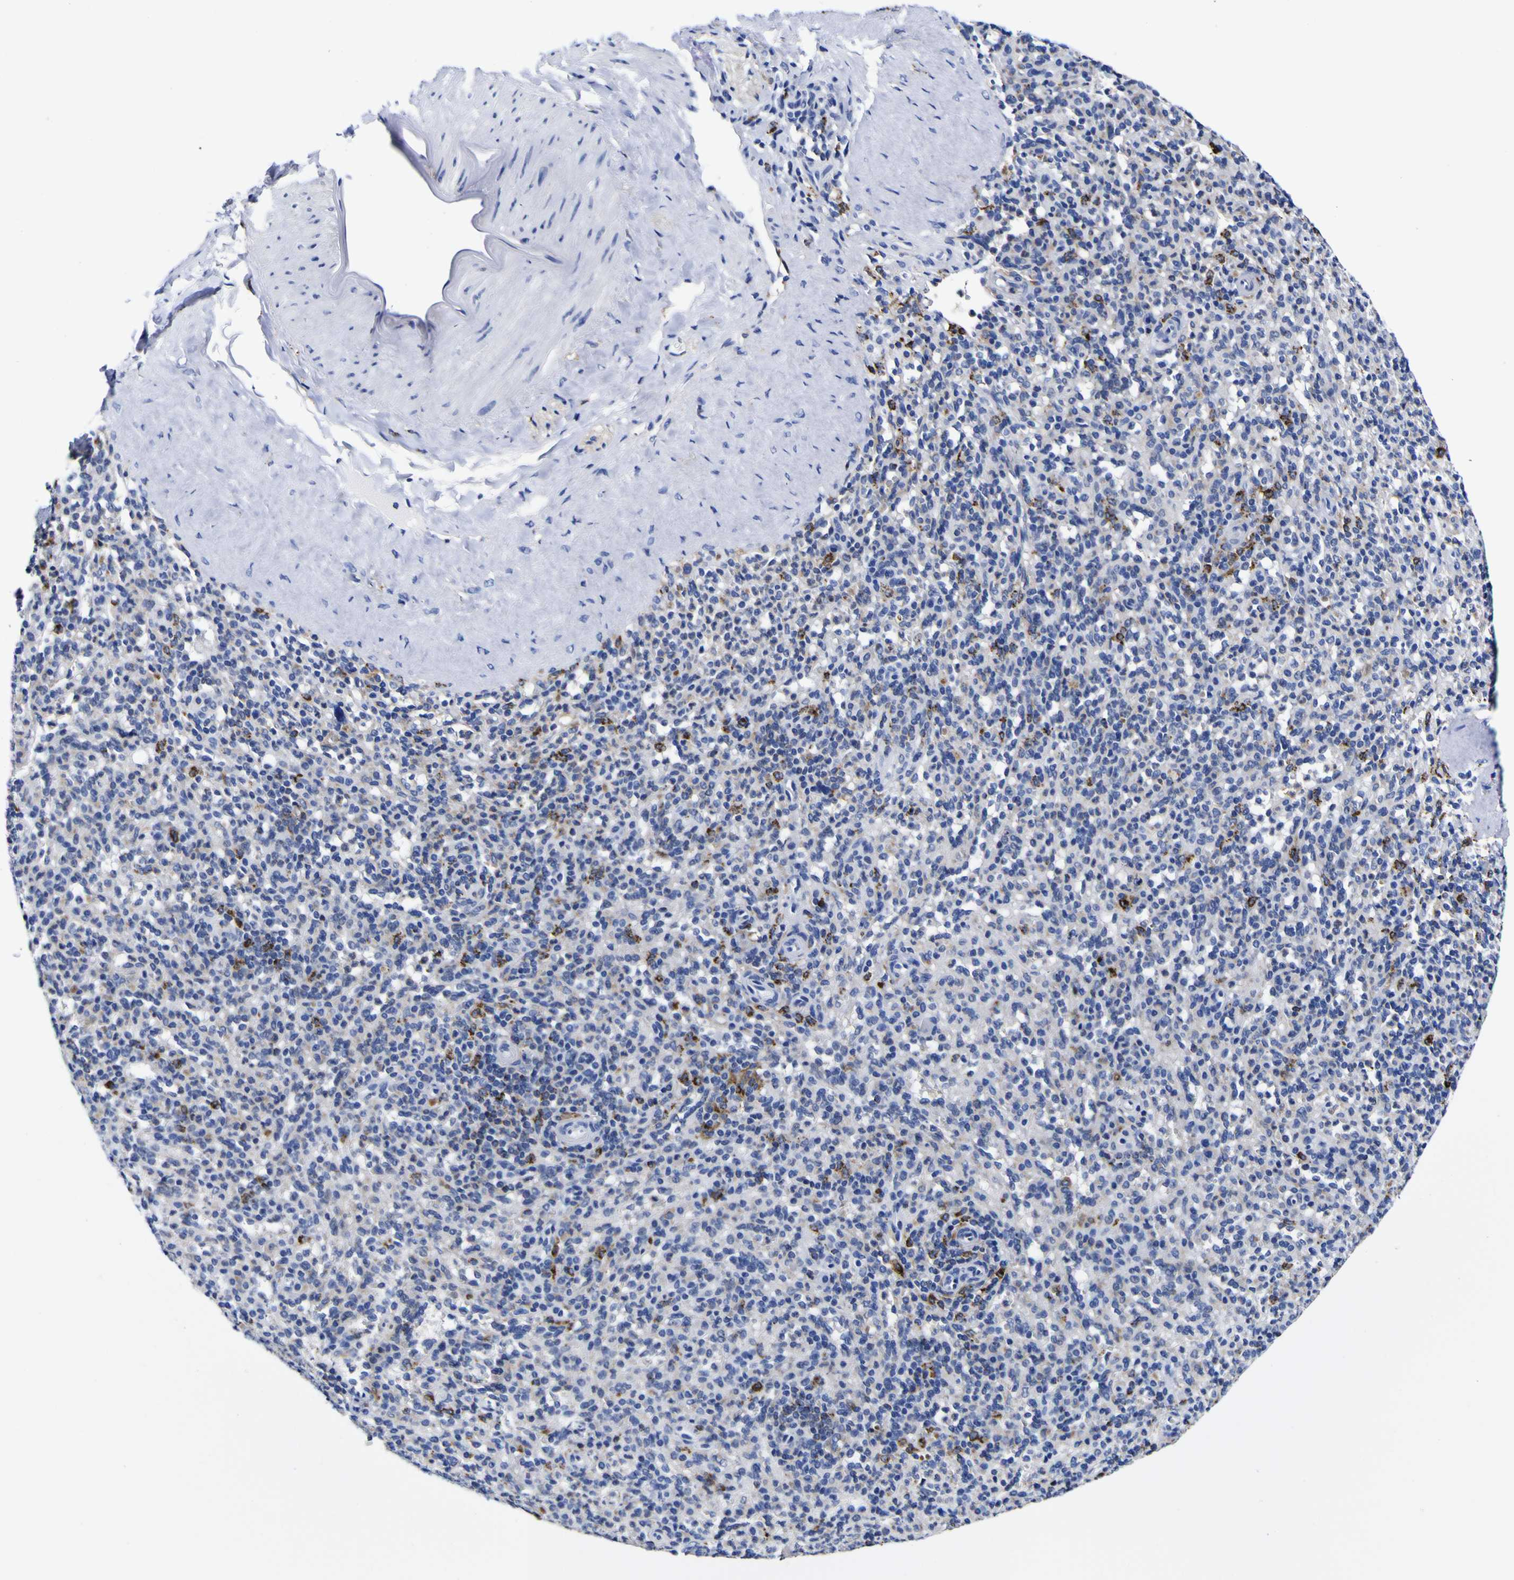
{"staining": {"intensity": "moderate", "quantity": "25%-75%", "location": "cytoplasmic/membranous"}, "tissue": "spleen", "cell_type": "Cells in red pulp", "image_type": "normal", "snomed": [{"axis": "morphology", "description": "Normal tissue, NOS"}, {"axis": "topography", "description": "Spleen"}], "caption": "A brown stain highlights moderate cytoplasmic/membranous staining of a protein in cells in red pulp of unremarkable spleen.", "gene": "HLA", "patient": {"sex": "male", "age": 36}}